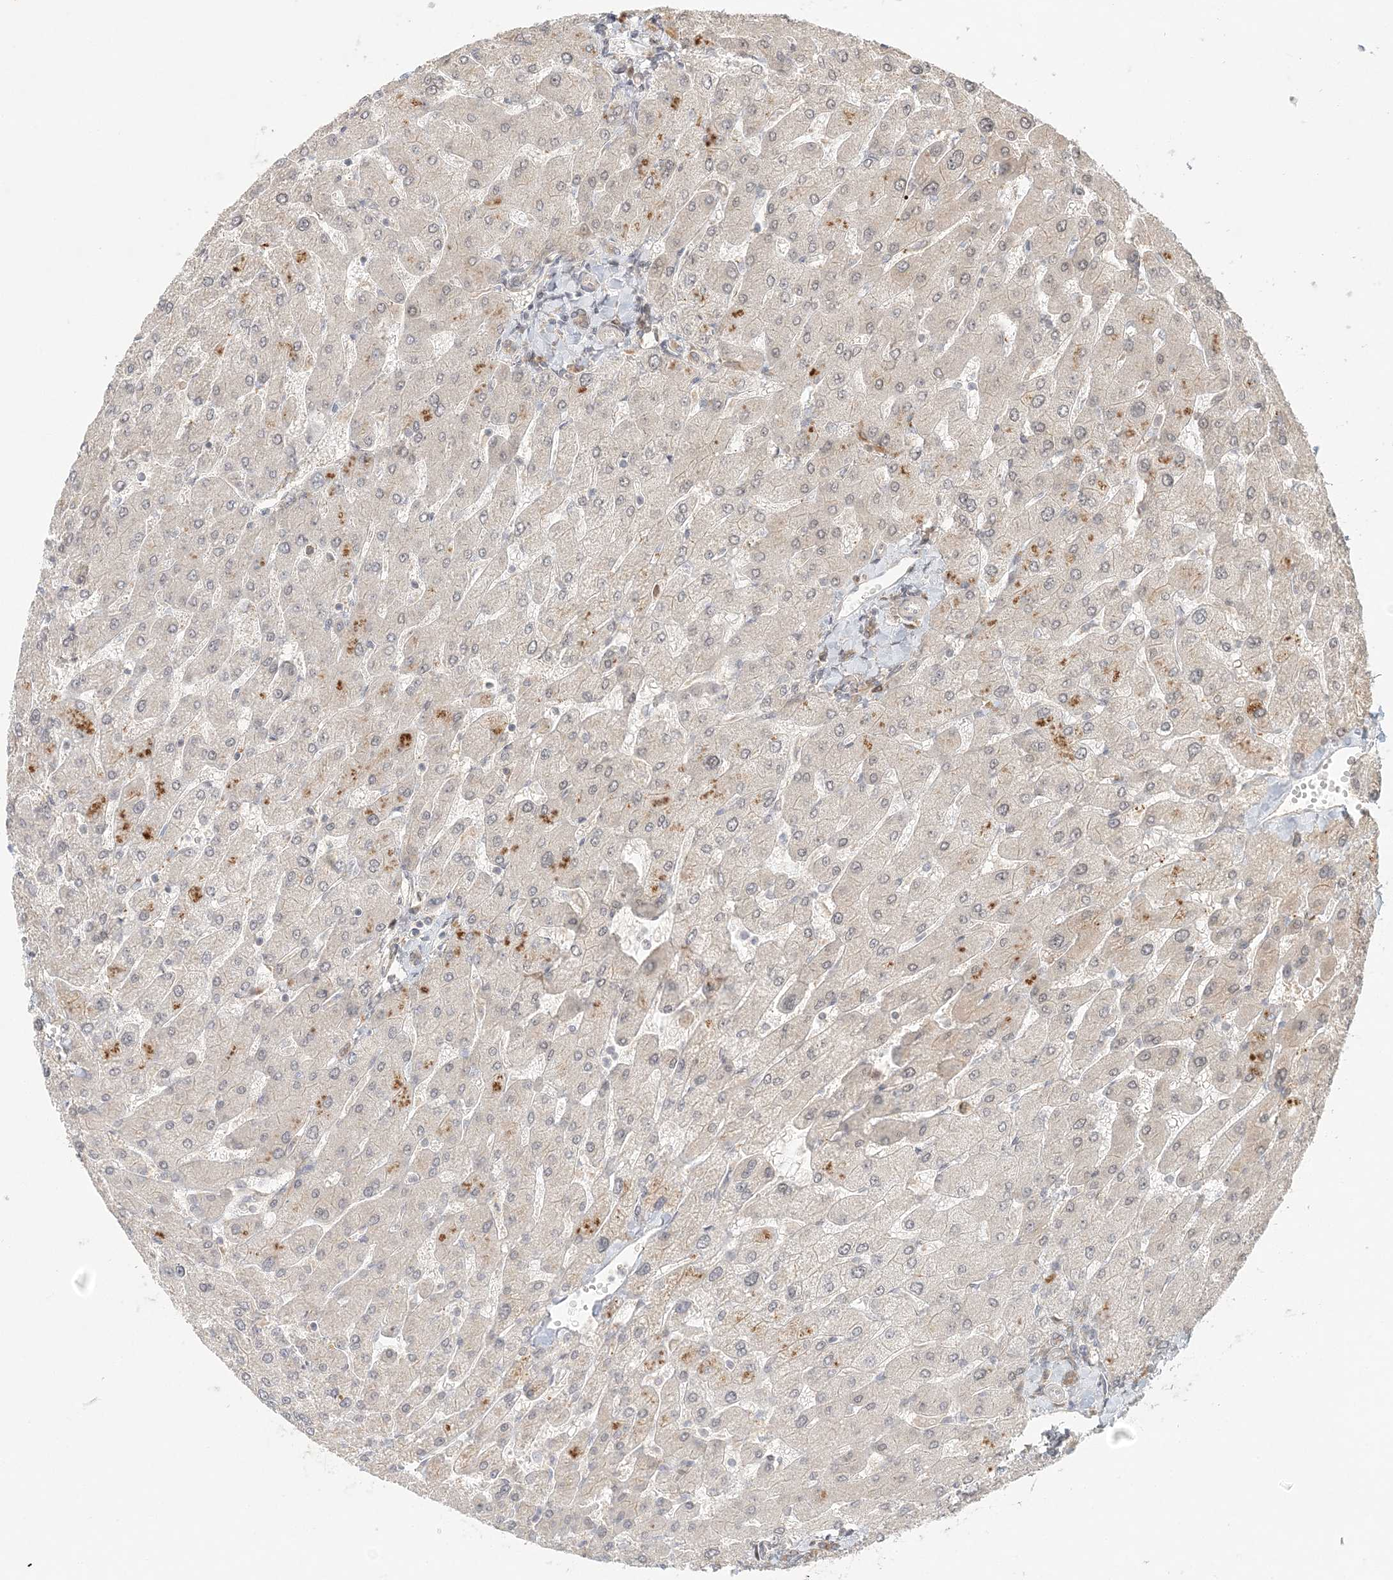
{"staining": {"intensity": "weak", "quantity": "25%-75%", "location": "cytoplasmic/membranous"}, "tissue": "liver", "cell_type": "Cholangiocytes", "image_type": "normal", "snomed": [{"axis": "morphology", "description": "Normal tissue, NOS"}, {"axis": "topography", "description": "Liver"}], "caption": "Liver stained with DAB (3,3'-diaminobenzidine) immunohistochemistry (IHC) displays low levels of weak cytoplasmic/membranous staining in approximately 25%-75% of cholangiocytes.", "gene": "KIAA0232", "patient": {"sex": "male", "age": 55}}